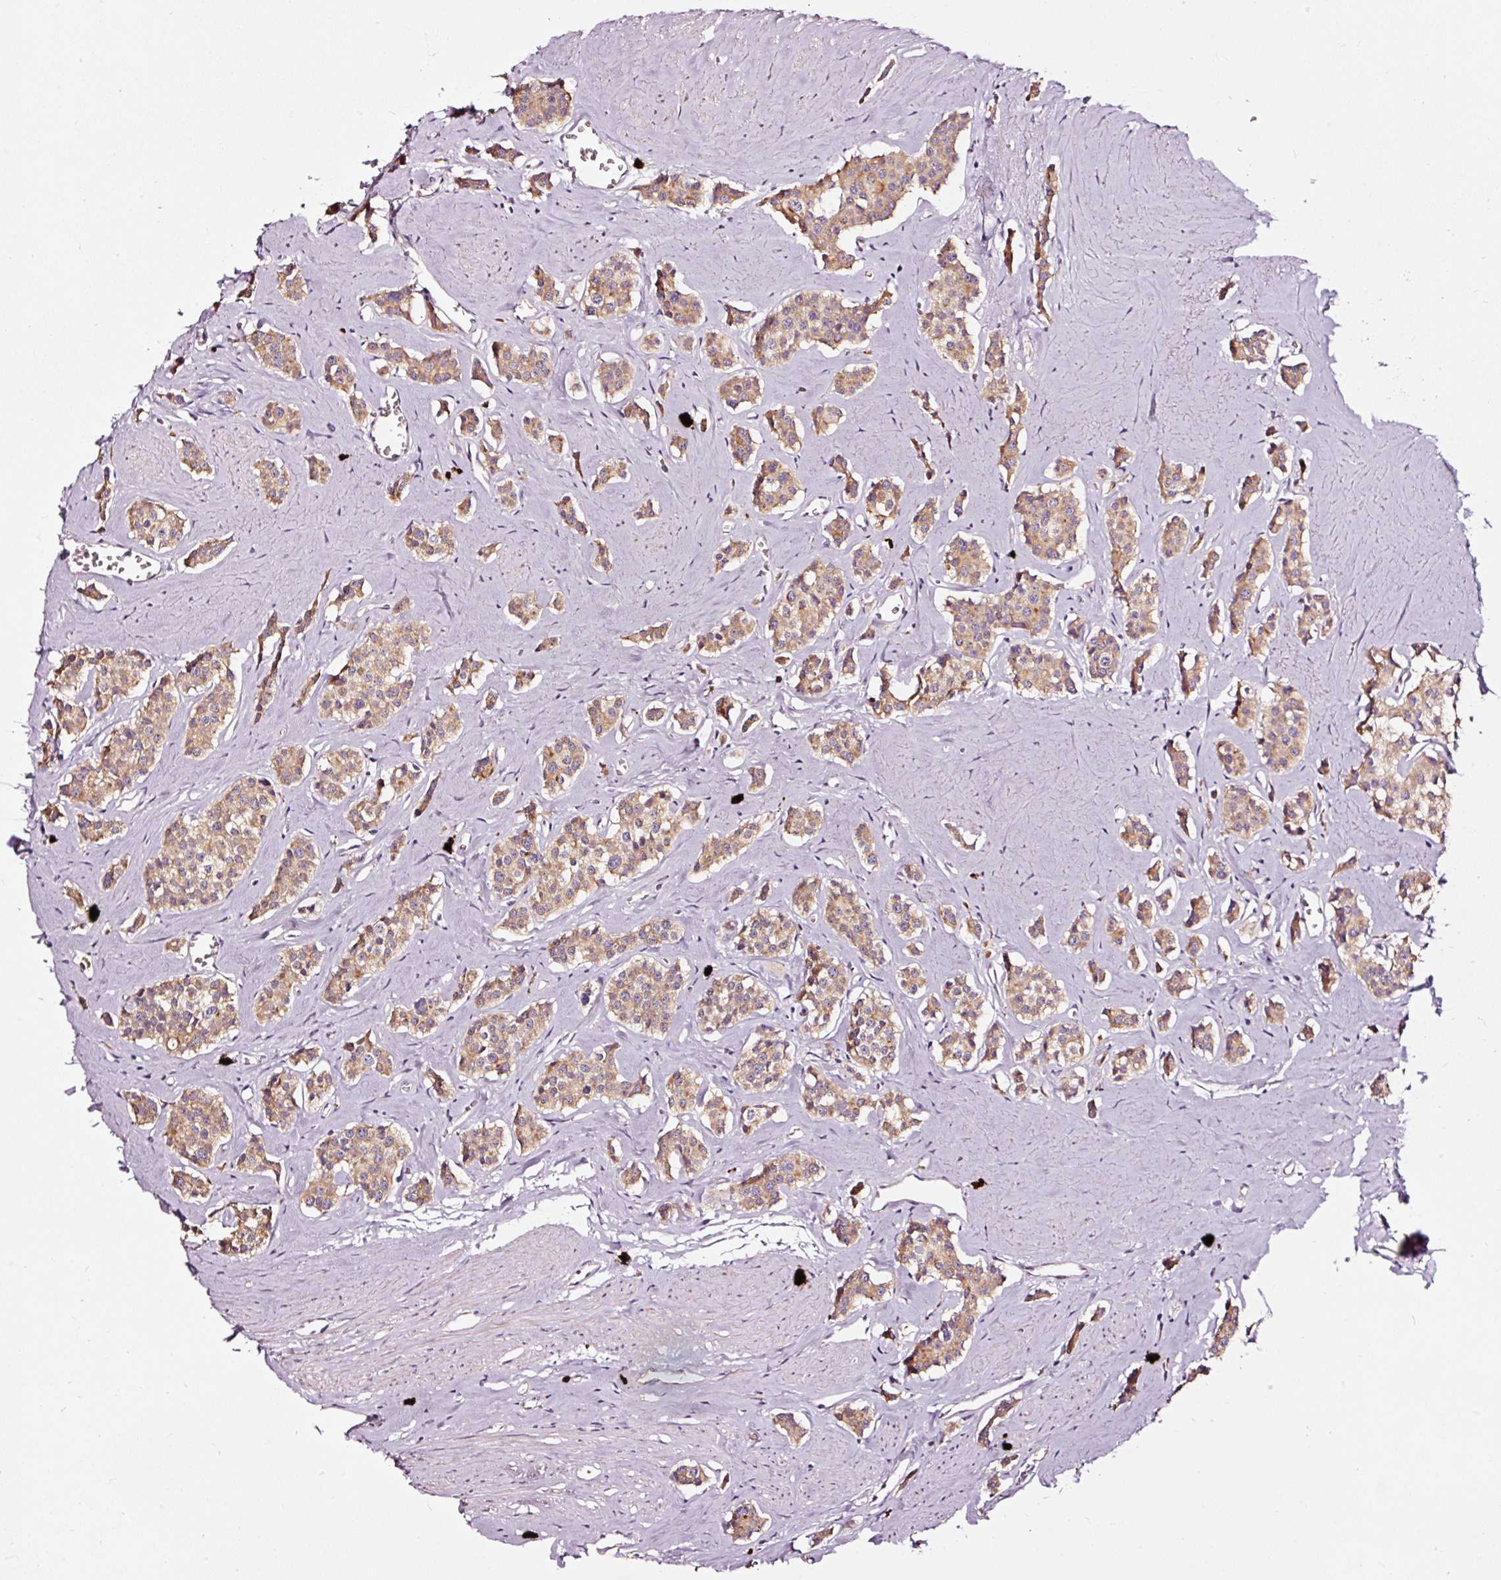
{"staining": {"intensity": "moderate", "quantity": ">75%", "location": "cytoplasmic/membranous"}, "tissue": "carcinoid", "cell_type": "Tumor cells", "image_type": "cancer", "snomed": [{"axis": "morphology", "description": "Carcinoid, malignant, NOS"}, {"axis": "topography", "description": "Small intestine"}], "caption": "Malignant carcinoid was stained to show a protein in brown. There is medium levels of moderate cytoplasmic/membranous positivity in about >75% of tumor cells.", "gene": "UTP14A", "patient": {"sex": "male", "age": 60}}